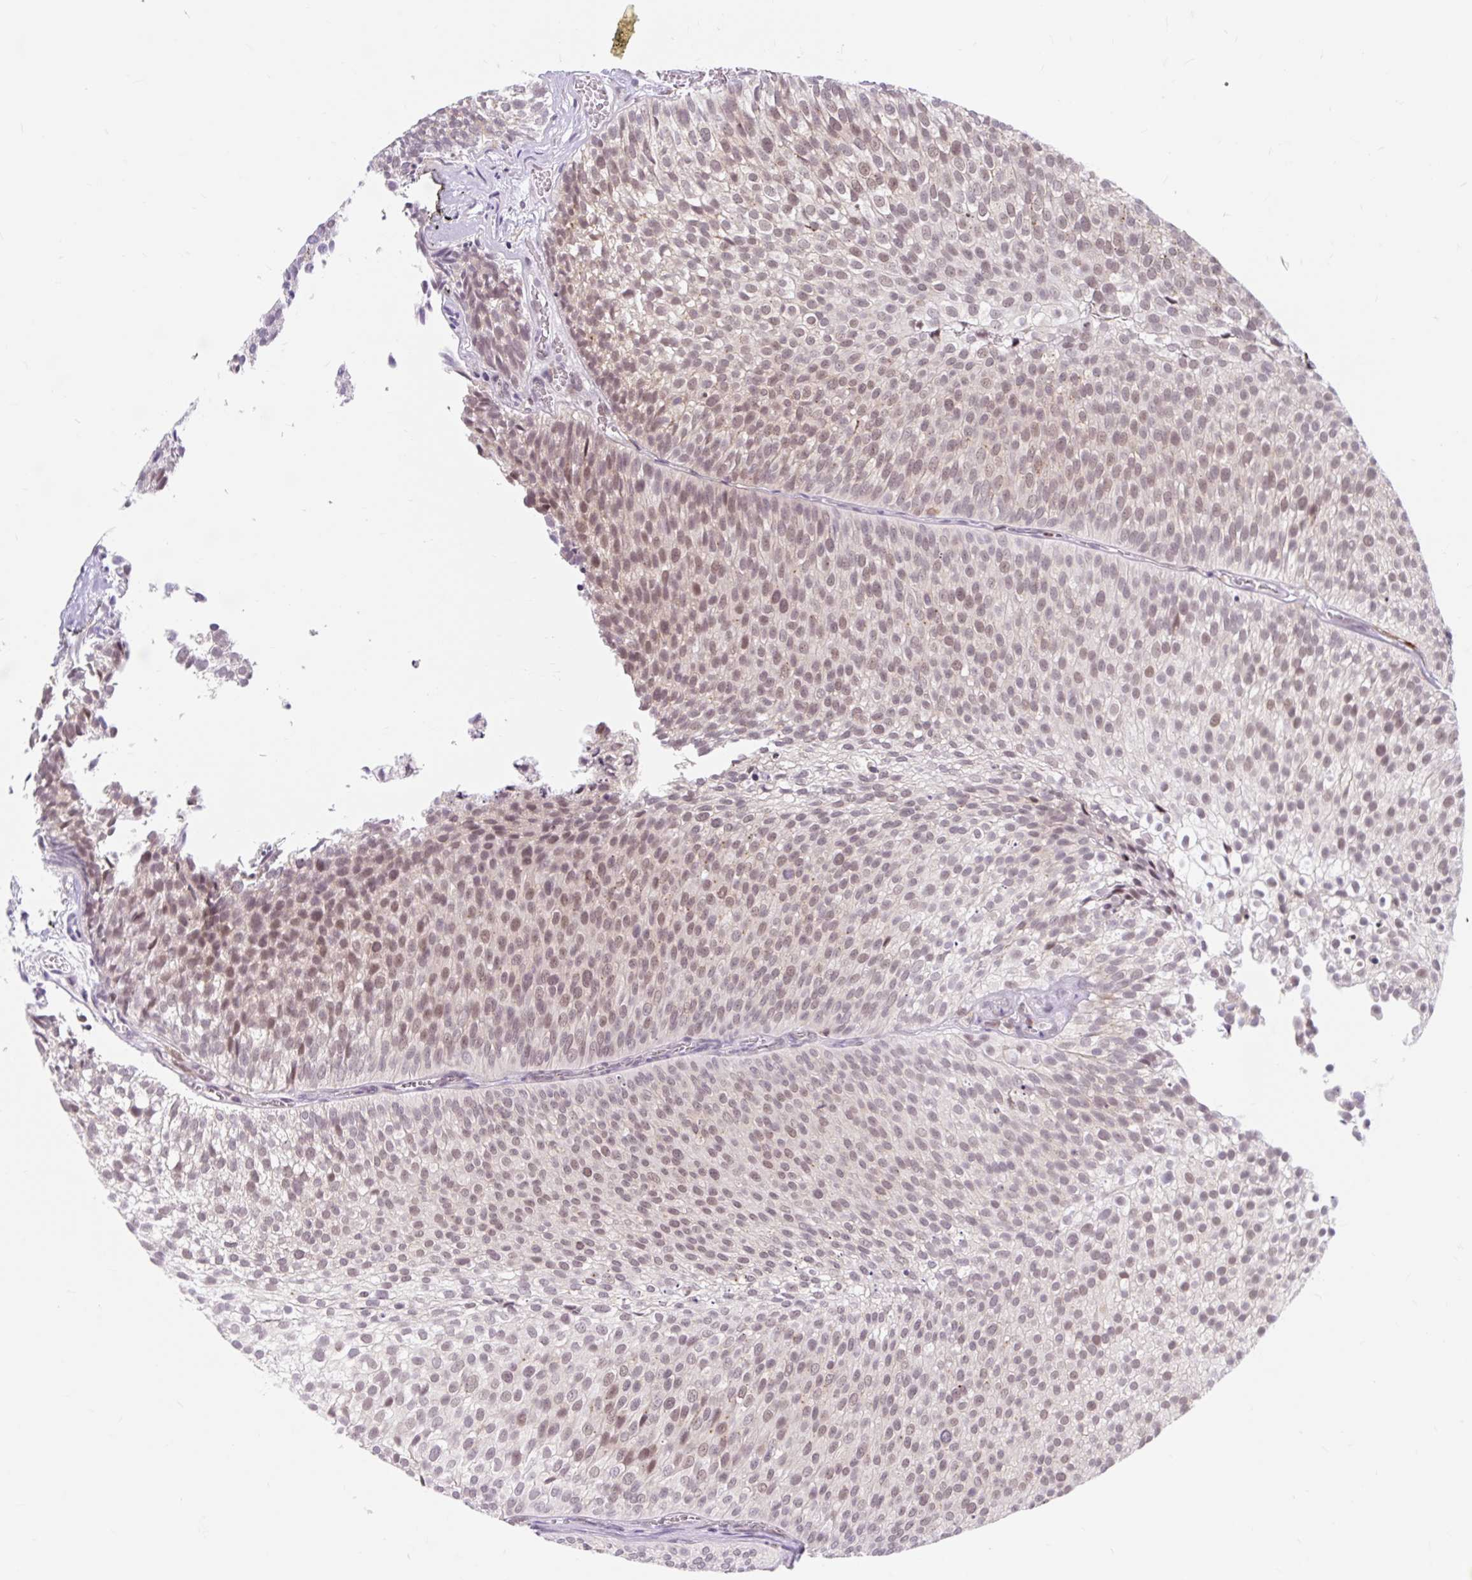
{"staining": {"intensity": "weak", "quantity": "<25%", "location": "nuclear"}, "tissue": "urothelial cancer", "cell_type": "Tumor cells", "image_type": "cancer", "snomed": [{"axis": "morphology", "description": "Urothelial carcinoma, Low grade"}, {"axis": "topography", "description": "Urinary bladder"}], "caption": "Immunohistochemistry micrograph of neoplastic tissue: human urothelial carcinoma (low-grade) stained with DAB (3,3'-diaminobenzidine) demonstrates no significant protein positivity in tumor cells.", "gene": "SRSF10", "patient": {"sex": "male", "age": 91}}